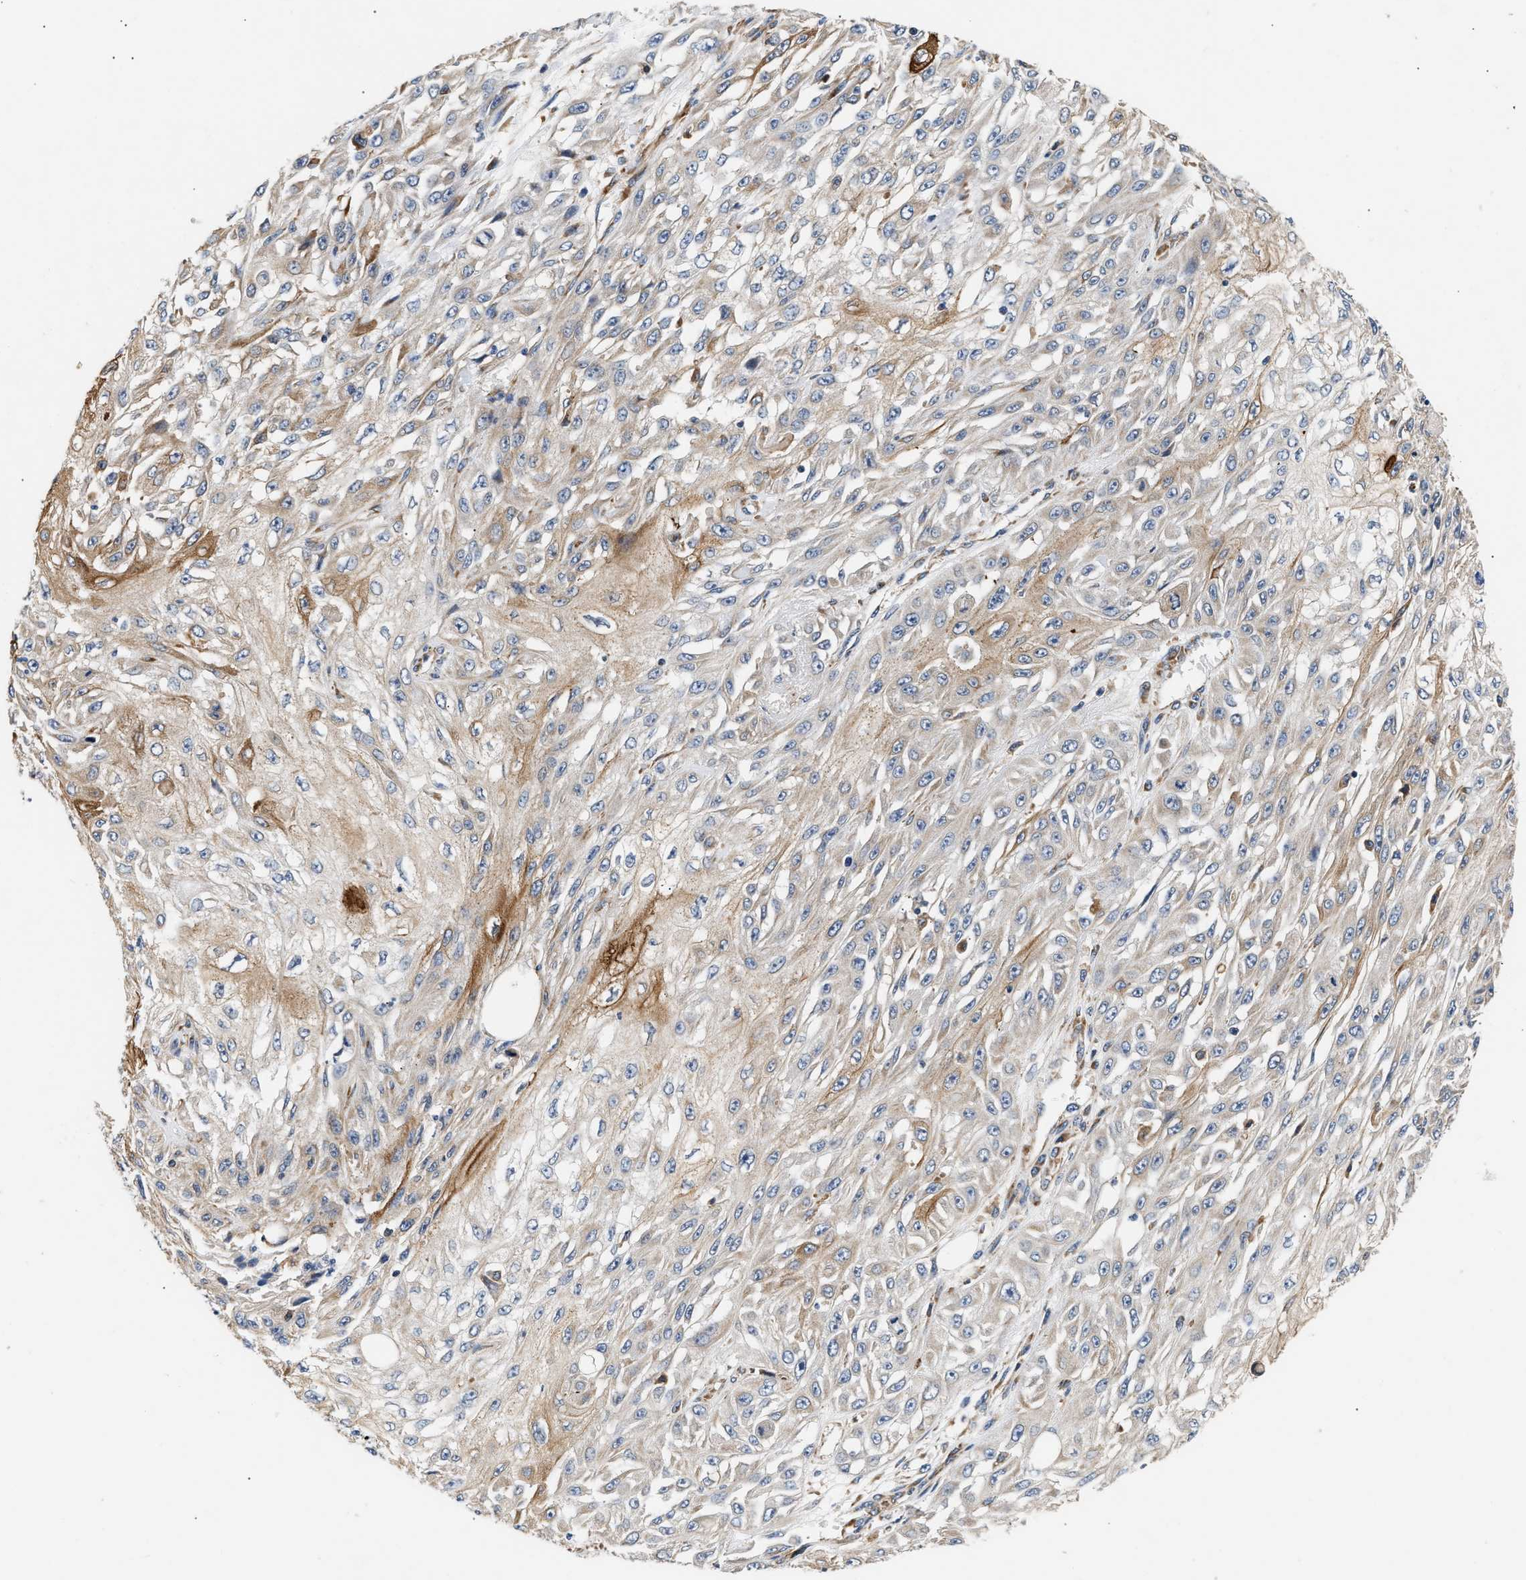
{"staining": {"intensity": "strong", "quantity": "<25%", "location": "cytoplasmic/membranous"}, "tissue": "skin cancer", "cell_type": "Tumor cells", "image_type": "cancer", "snomed": [{"axis": "morphology", "description": "Squamous cell carcinoma, NOS"}, {"axis": "morphology", "description": "Squamous cell carcinoma, metastatic, NOS"}, {"axis": "topography", "description": "Skin"}, {"axis": "topography", "description": "Lymph node"}], "caption": "Immunohistochemistry of squamous cell carcinoma (skin) displays medium levels of strong cytoplasmic/membranous positivity in approximately <25% of tumor cells. The protein of interest is shown in brown color, while the nuclei are stained blue.", "gene": "IFT74", "patient": {"sex": "male", "age": 75}}